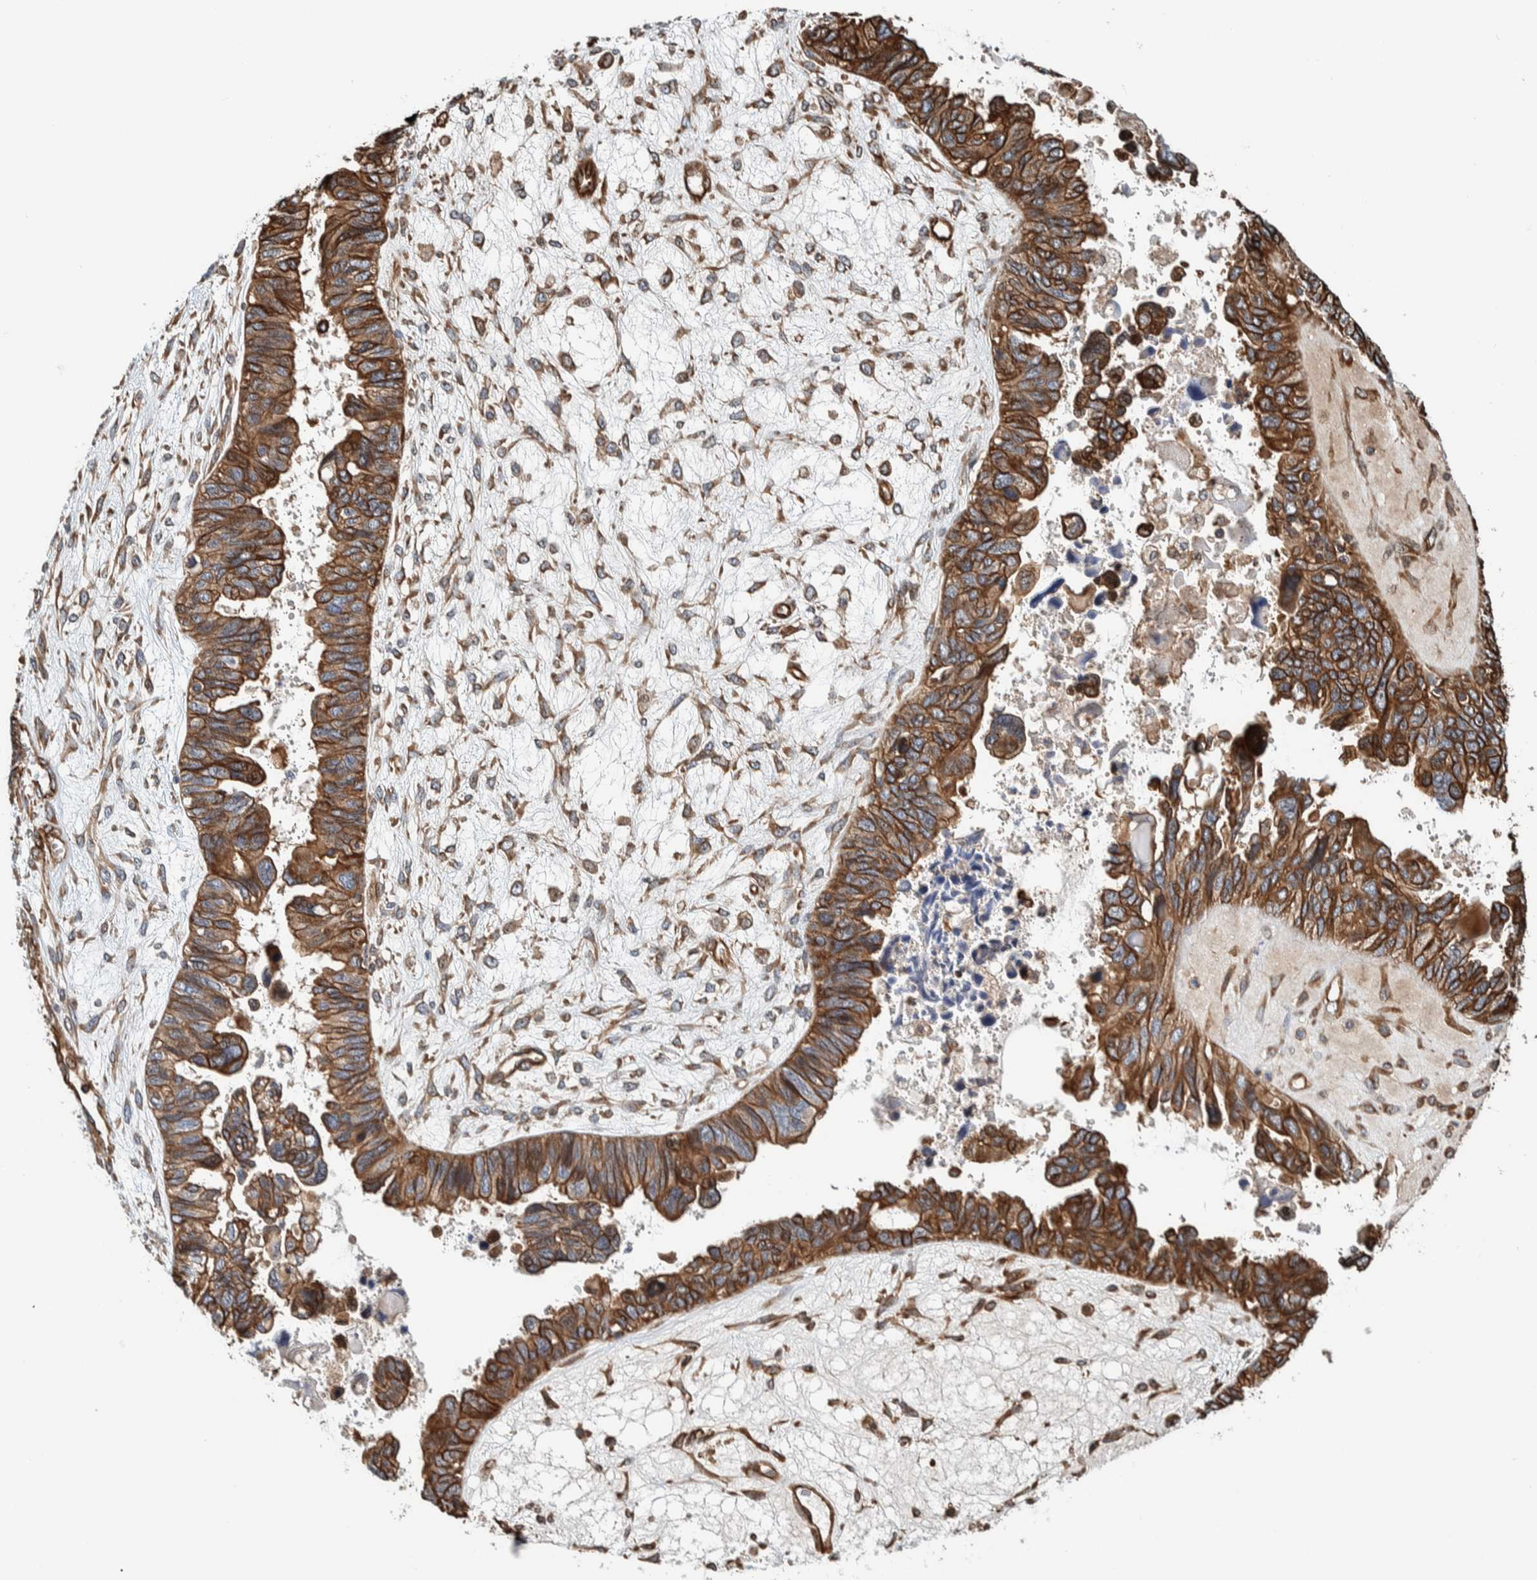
{"staining": {"intensity": "strong", "quantity": ">75%", "location": "cytoplasmic/membranous"}, "tissue": "ovarian cancer", "cell_type": "Tumor cells", "image_type": "cancer", "snomed": [{"axis": "morphology", "description": "Cystadenocarcinoma, serous, NOS"}, {"axis": "topography", "description": "Ovary"}], "caption": "Strong cytoplasmic/membranous protein expression is present in about >75% of tumor cells in ovarian serous cystadenocarcinoma.", "gene": "PKD1L1", "patient": {"sex": "female", "age": 79}}